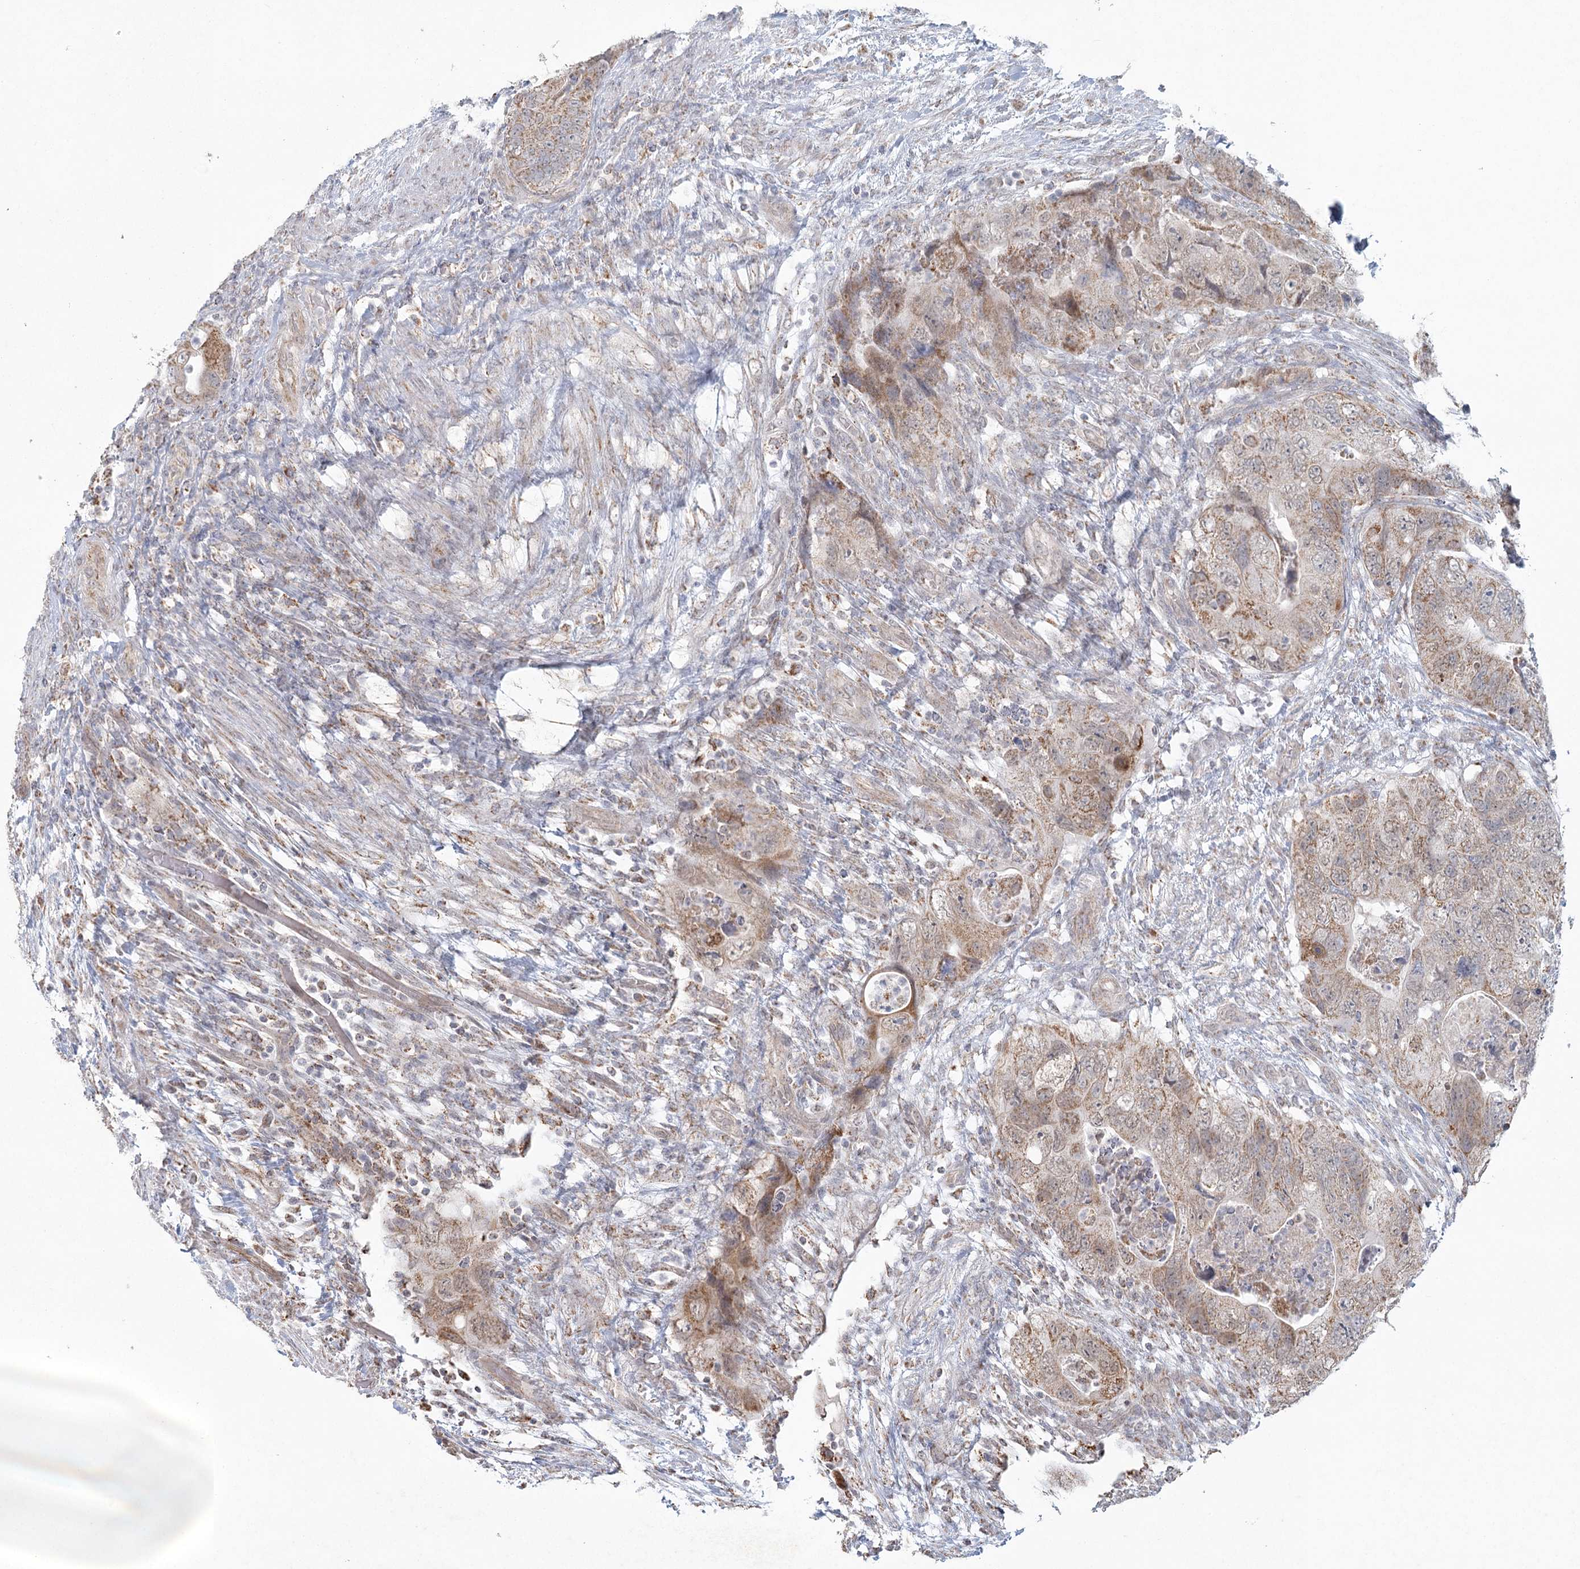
{"staining": {"intensity": "moderate", "quantity": ">75%", "location": "cytoplasmic/membranous"}, "tissue": "colorectal cancer", "cell_type": "Tumor cells", "image_type": "cancer", "snomed": [{"axis": "morphology", "description": "Adenocarcinoma, NOS"}, {"axis": "topography", "description": "Rectum"}], "caption": "The image displays immunohistochemical staining of adenocarcinoma (colorectal). There is moderate cytoplasmic/membranous expression is appreciated in about >75% of tumor cells.", "gene": "LACTB", "patient": {"sex": "male", "age": 63}}